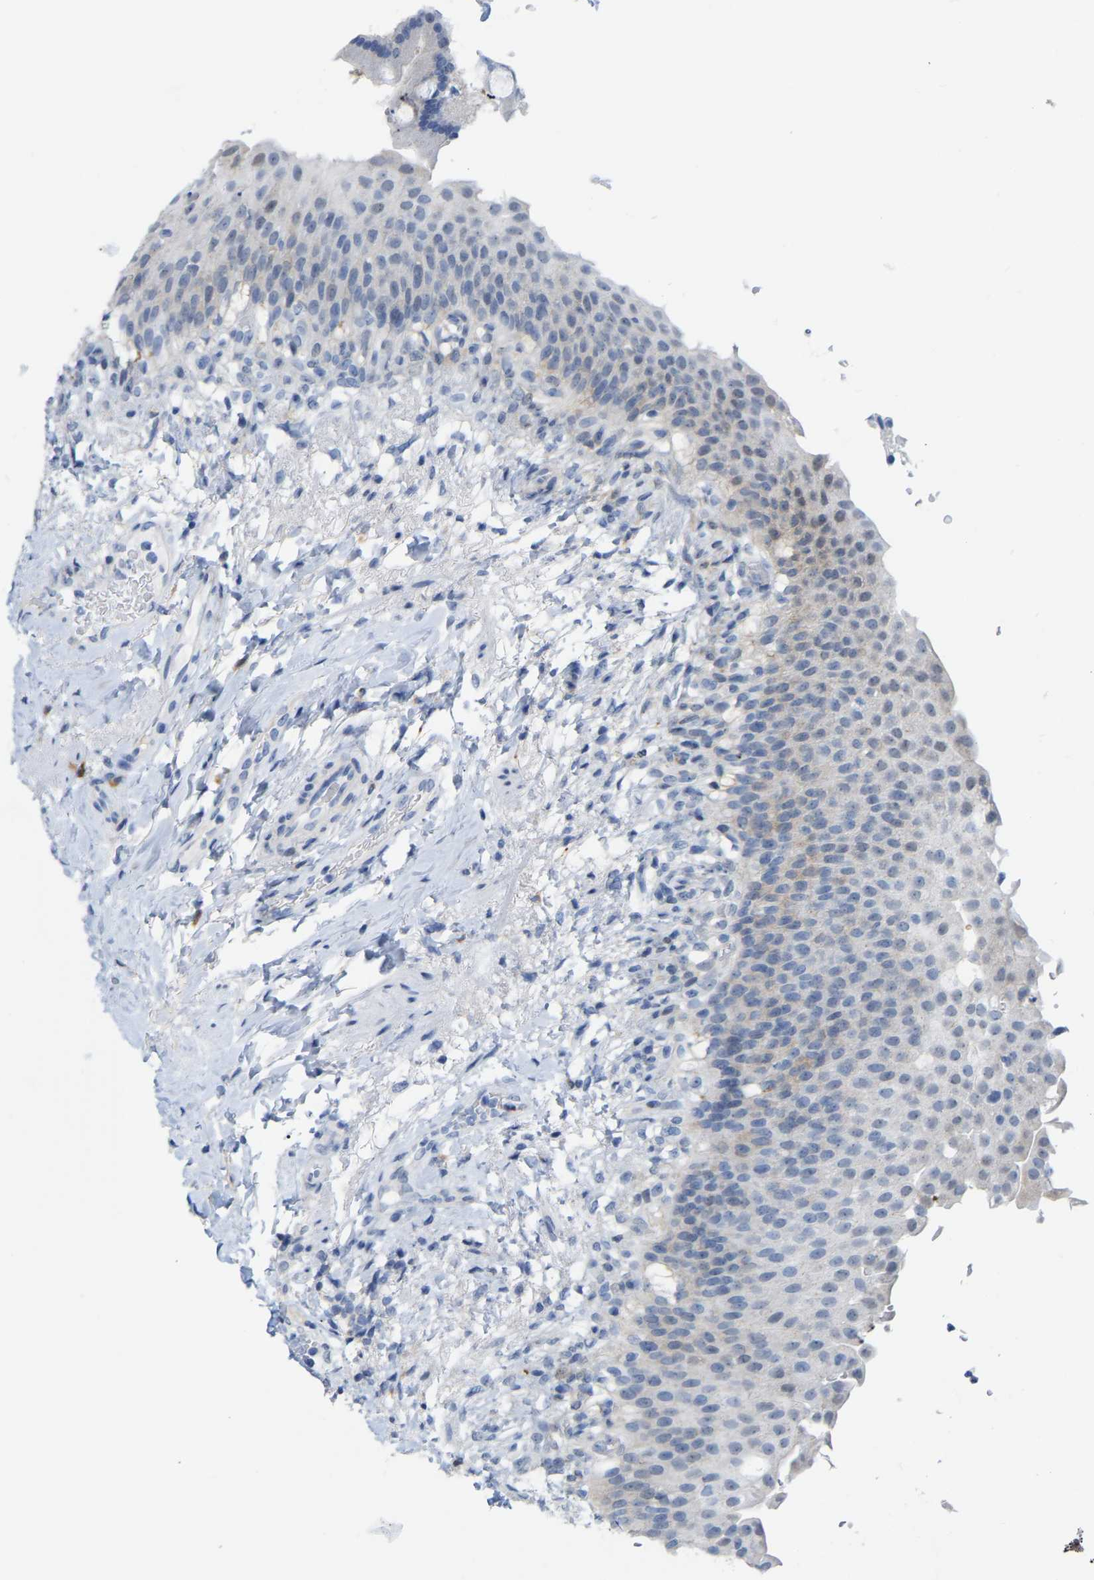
{"staining": {"intensity": "weak", "quantity": "25%-75%", "location": "cytoplasmic/membranous"}, "tissue": "urinary bladder", "cell_type": "Urothelial cells", "image_type": "normal", "snomed": [{"axis": "morphology", "description": "Normal tissue, NOS"}, {"axis": "topography", "description": "Urinary bladder"}], "caption": "High-magnification brightfield microscopy of unremarkable urinary bladder stained with DAB (3,3'-diaminobenzidine) (brown) and counterstained with hematoxylin (blue). urothelial cells exhibit weak cytoplasmic/membranous positivity is identified in about25%-75% of cells.", "gene": "ABTB2", "patient": {"sex": "female", "age": 60}}